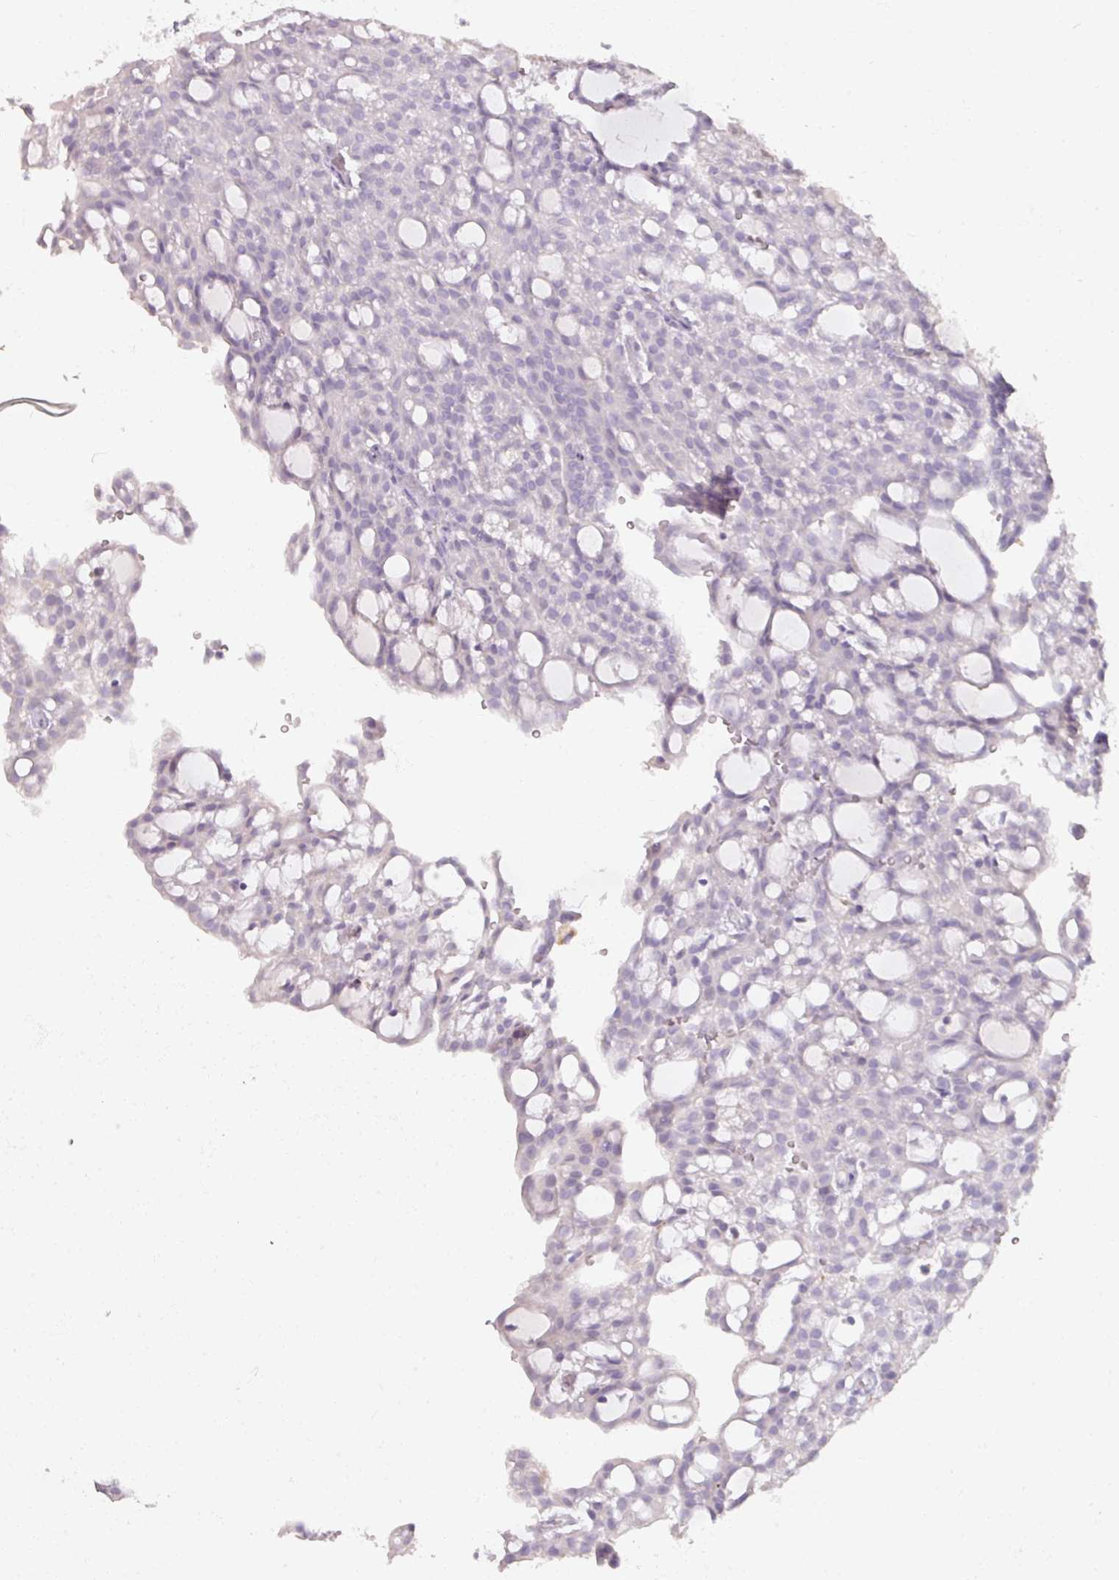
{"staining": {"intensity": "negative", "quantity": "none", "location": "none"}, "tissue": "renal cancer", "cell_type": "Tumor cells", "image_type": "cancer", "snomed": [{"axis": "morphology", "description": "Adenocarcinoma, NOS"}, {"axis": "topography", "description": "Kidney"}], "caption": "Renal cancer stained for a protein using IHC shows no positivity tumor cells.", "gene": "SLC27A5", "patient": {"sex": "male", "age": 63}}